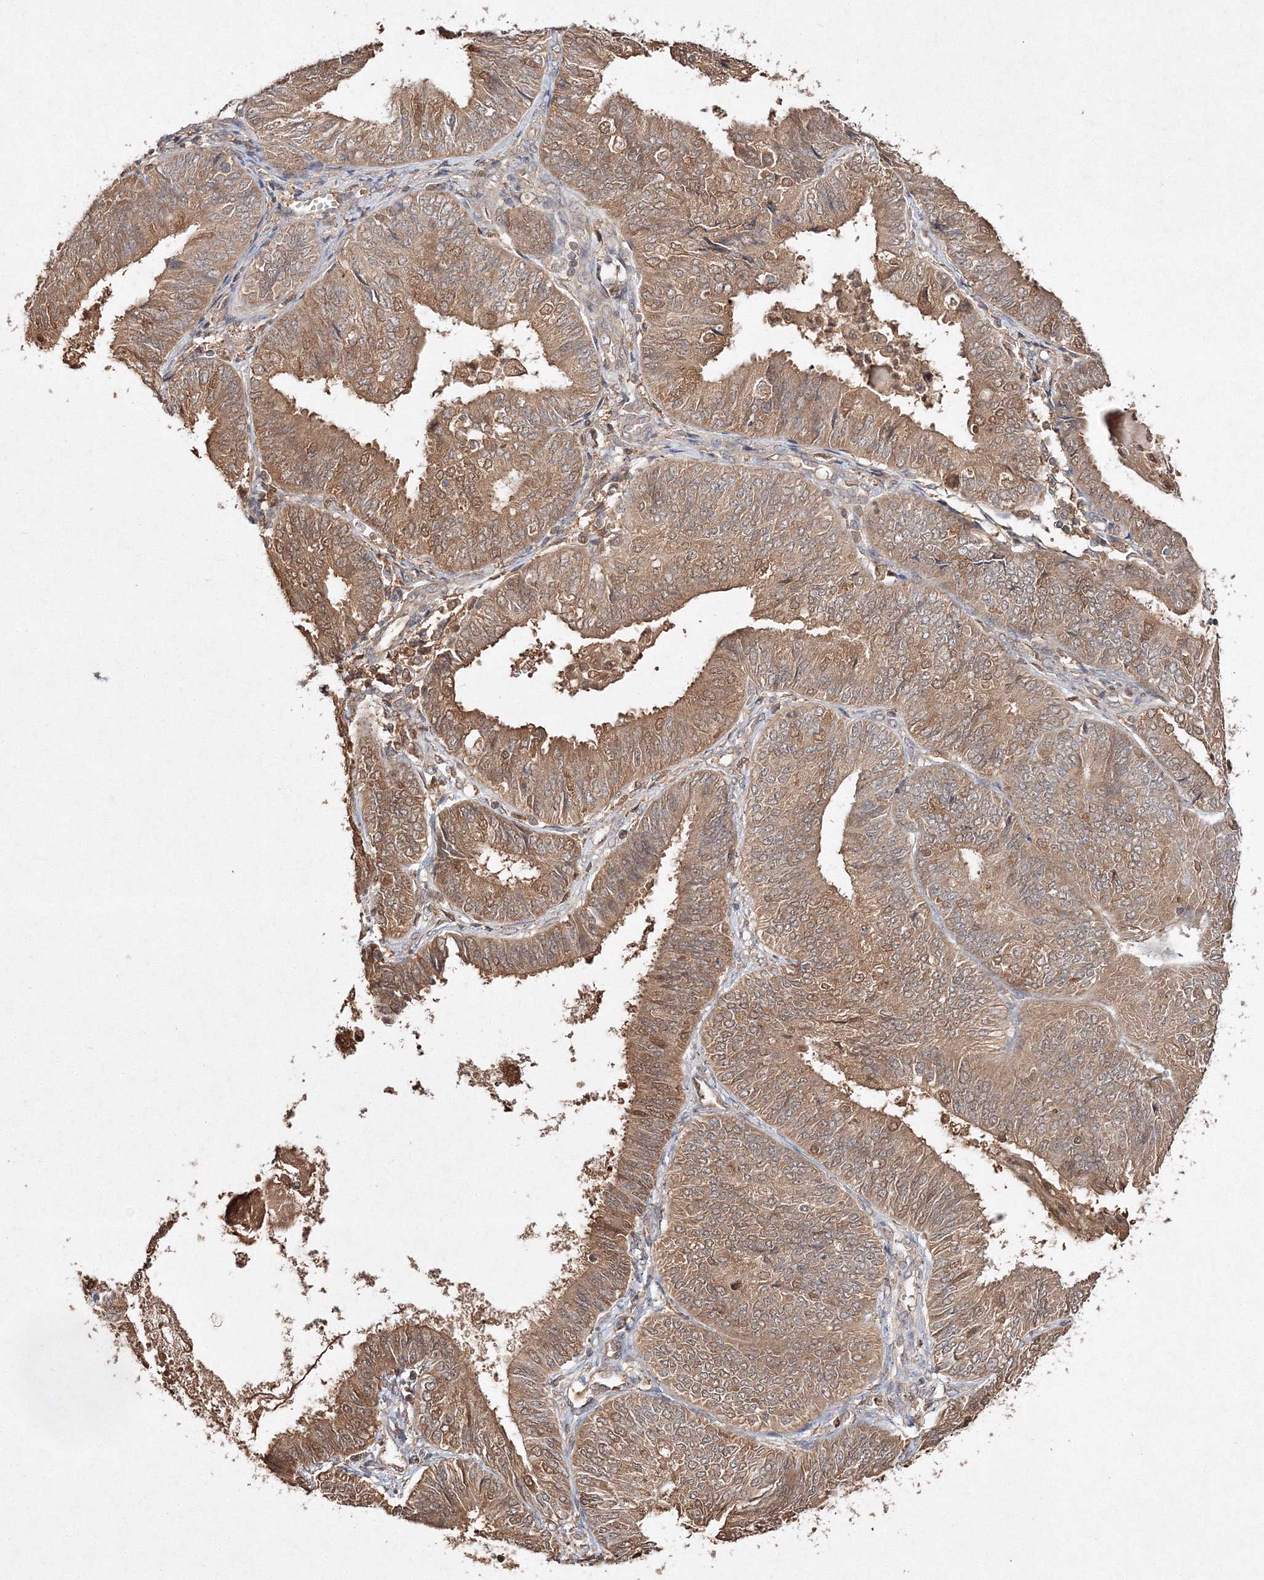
{"staining": {"intensity": "moderate", "quantity": ">75%", "location": "cytoplasmic/membranous,nuclear"}, "tissue": "endometrial cancer", "cell_type": "Tumor cells", "image_type": "cancer", "snomed": [{"axis": "morphology", "description": "Adenocarcinoma, NOS"}, {"axis": "topography", "description": "Endometrium"}], "caption": "The histopathology image reveals a brown stain indicating the presence of a protein in the cytoplasmic/membranous and nuclear of tumor cells in endometrial cancer. (DAB (3,3'-diaminobenzidine) IHC, brown staining for protein, blue staining for nuclei).", "gene": "S100A11", "patient": {"sex": "female", "age": 58}}